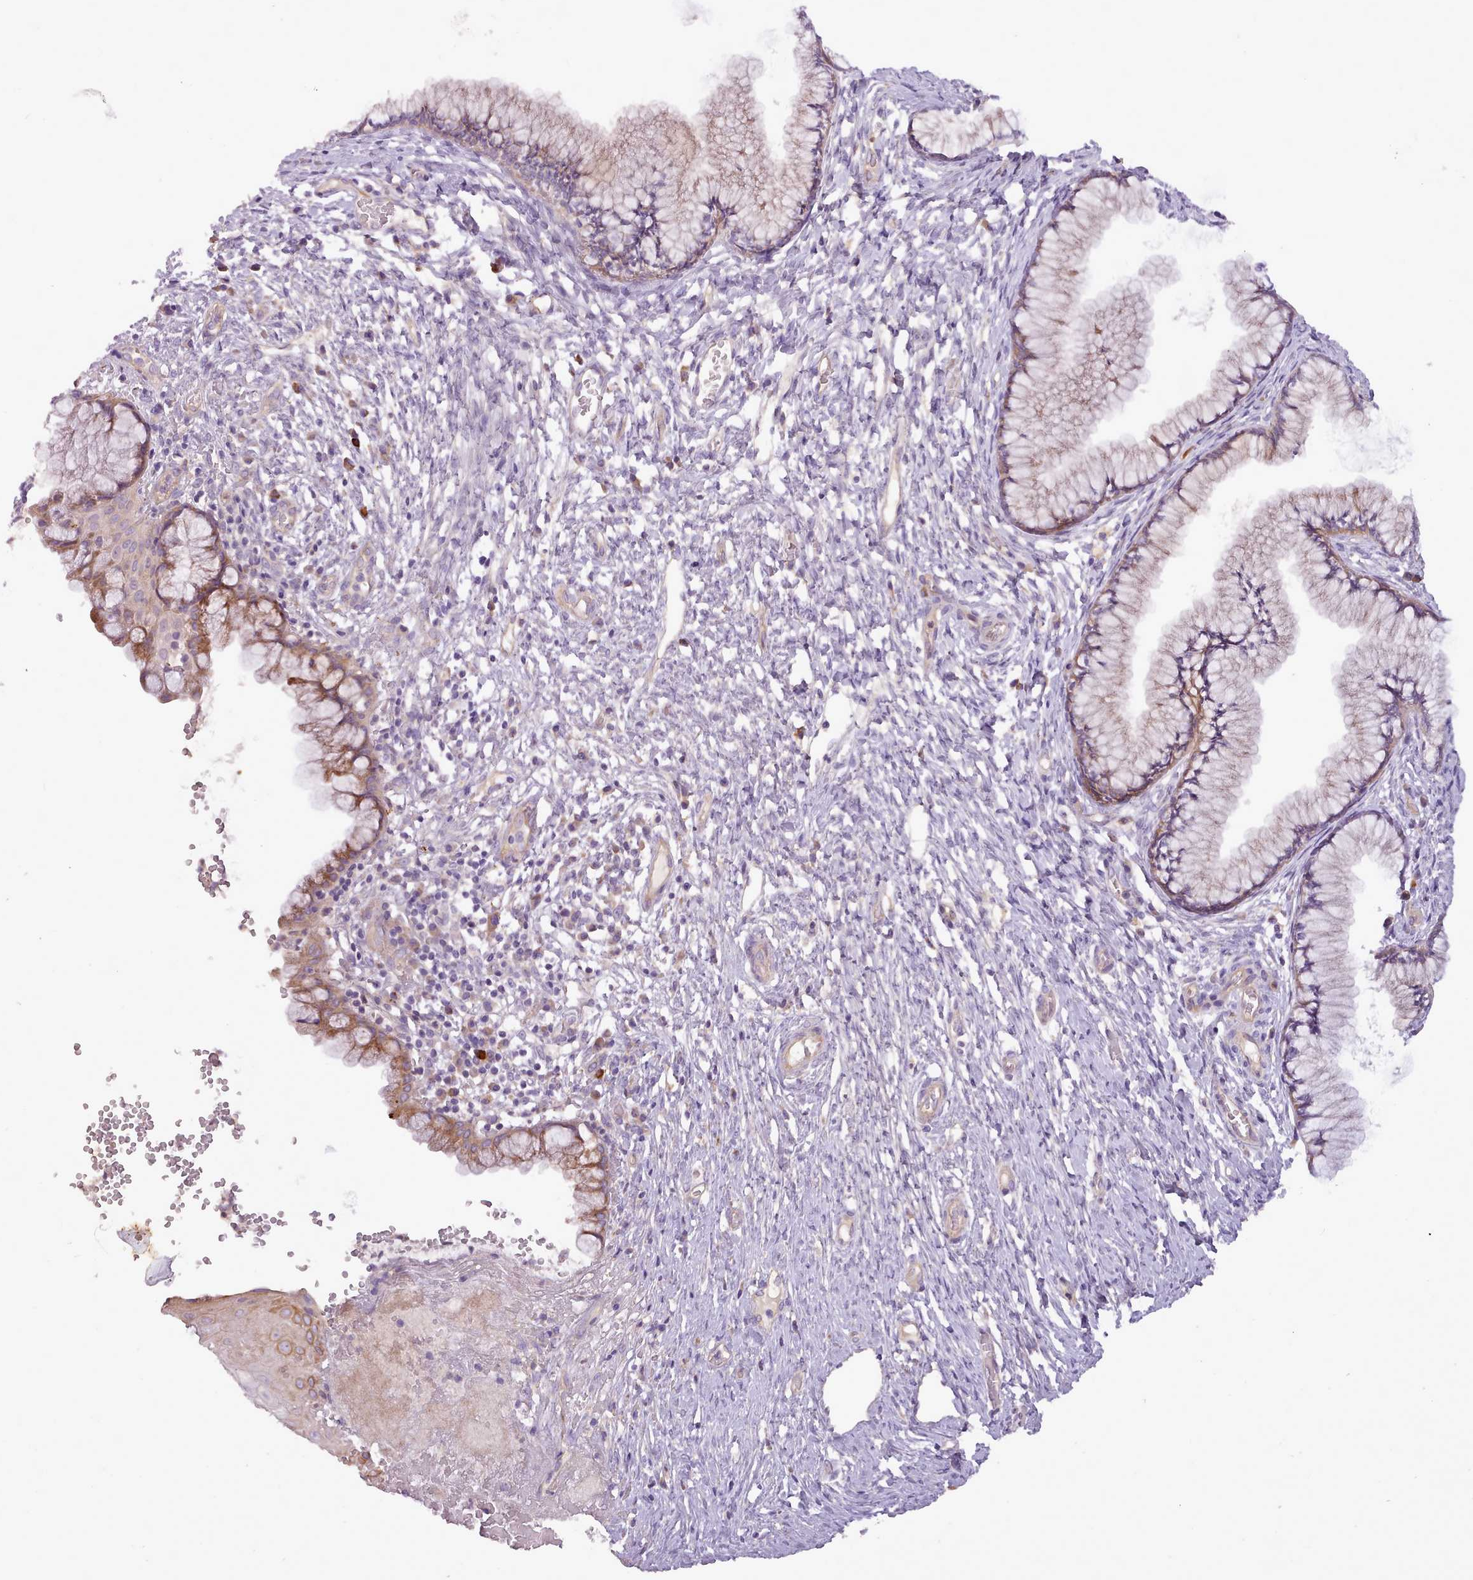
{"staining": {"intensity": "moderate", "quantity": "25%-75%", "location": "cytoplasmic/membranous"}, "tissue": "cervix", "cell_type": "Glandular cells", "image_type": "normal", "snomed": [{"axis": "morphology", "description": "Normal tissue, NOS"}, {"axis": "topography", "description": "Cervix"}], "caption": "Protein expression analysis of unremarkable human cervix reveals moderate cytoplasmic/membranous staining in about 25%-75% of glandular cells. (brown staining indicates protein expression, while blue staining denotes nuclei).", "gene": "NTN4", "patient": {"sex": "female", "age": 42}}